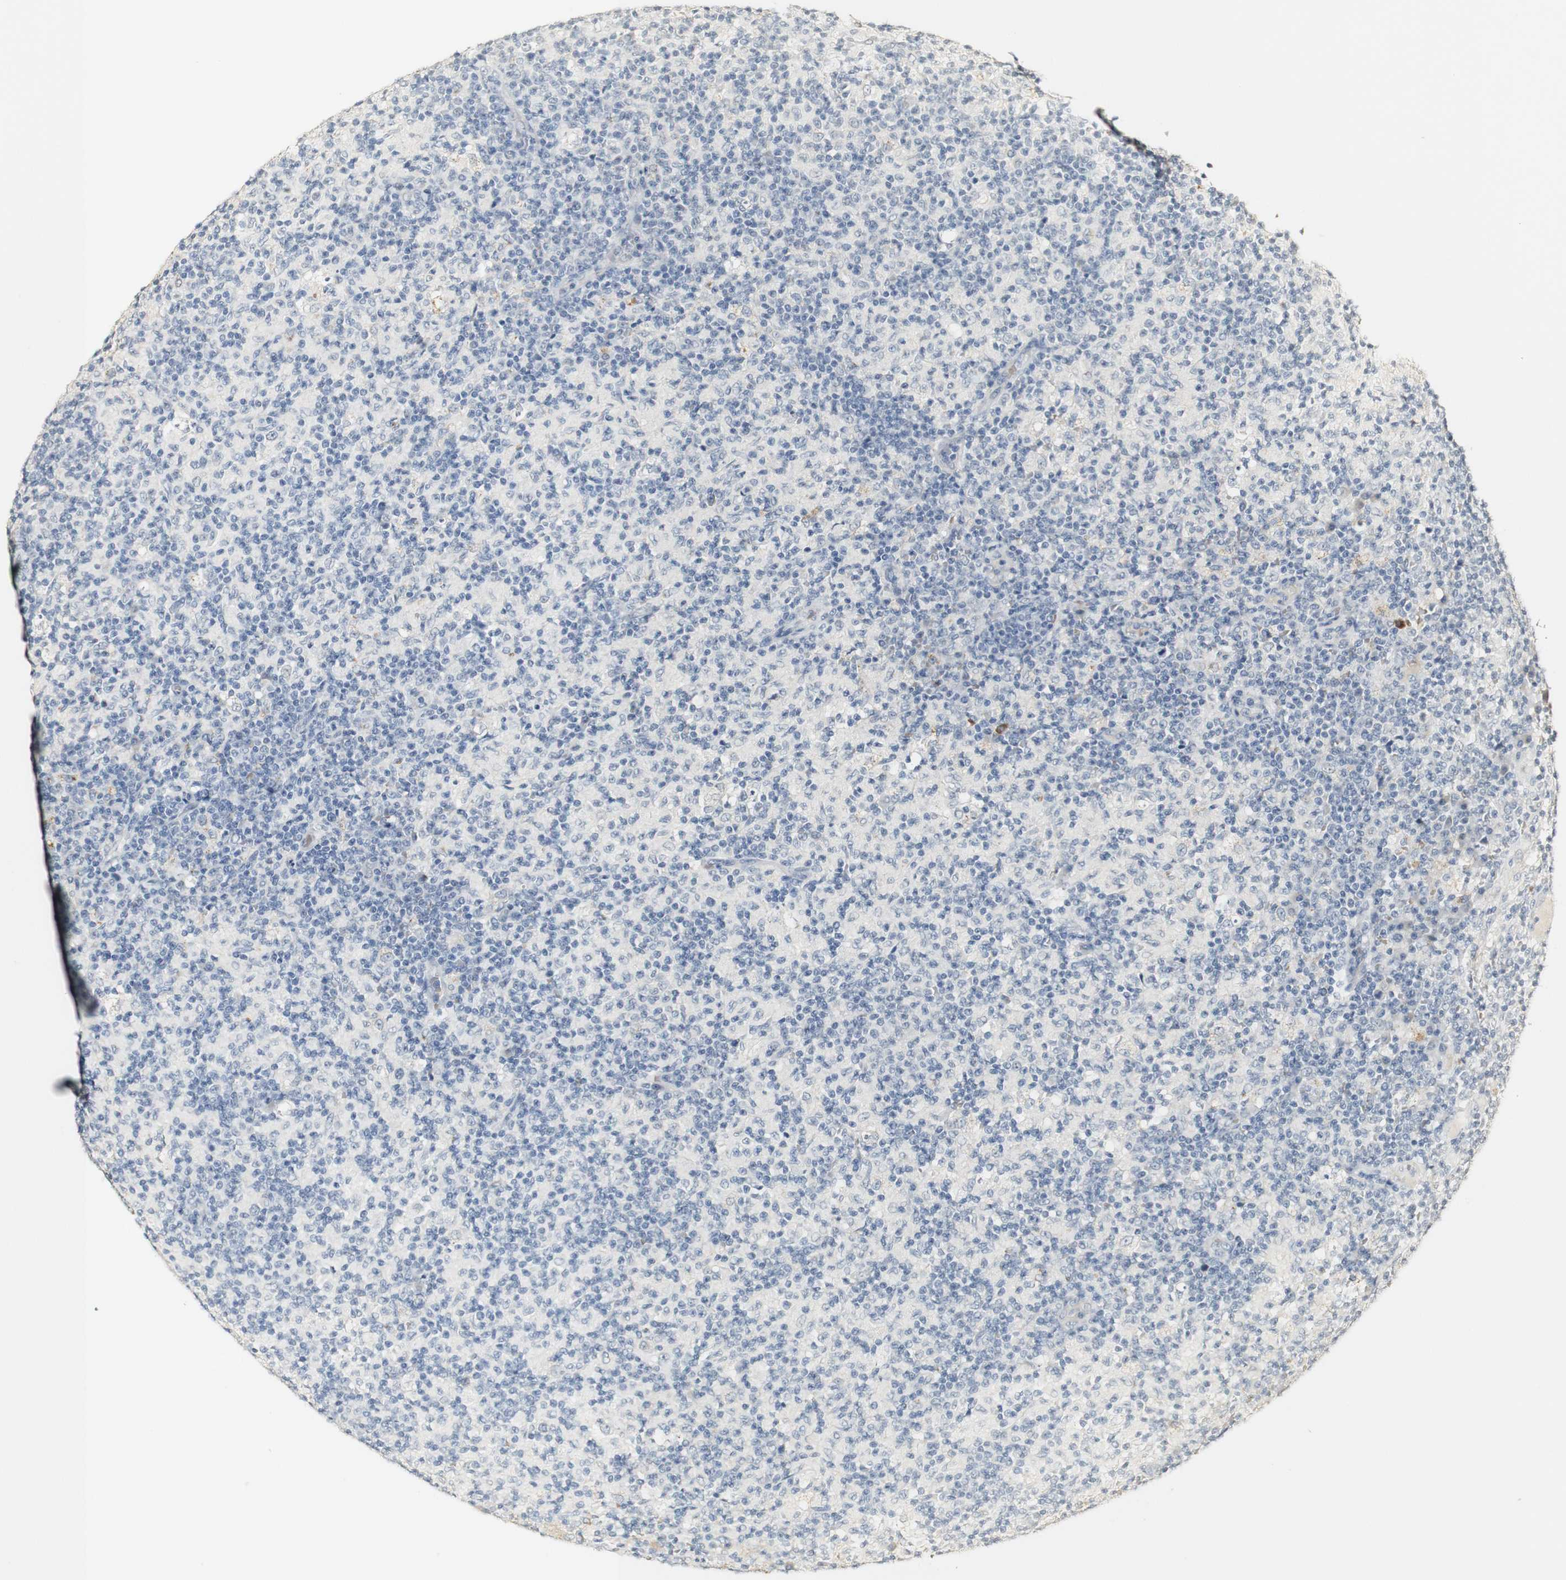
{"staining": {"intensity": "negative", "quantity": "none", "location": "none"}, "tissue": "lymph node", "cell_type": "Germinal center cells", "image_type": "normal", "snomed": [{"axis": "morphology", "description": "Normal tissue, NOS"}, {"axis": "morphology", "description": "Inflammation, NOS"}, {"axis": "topography", "description": "Lymph node"}], "caption": "This is a image of IHC staining of benign lymph node, which shows no expression in germinal center cells.", "gene": "SYT7", "patient": {"sex": "male", "age": 55}}